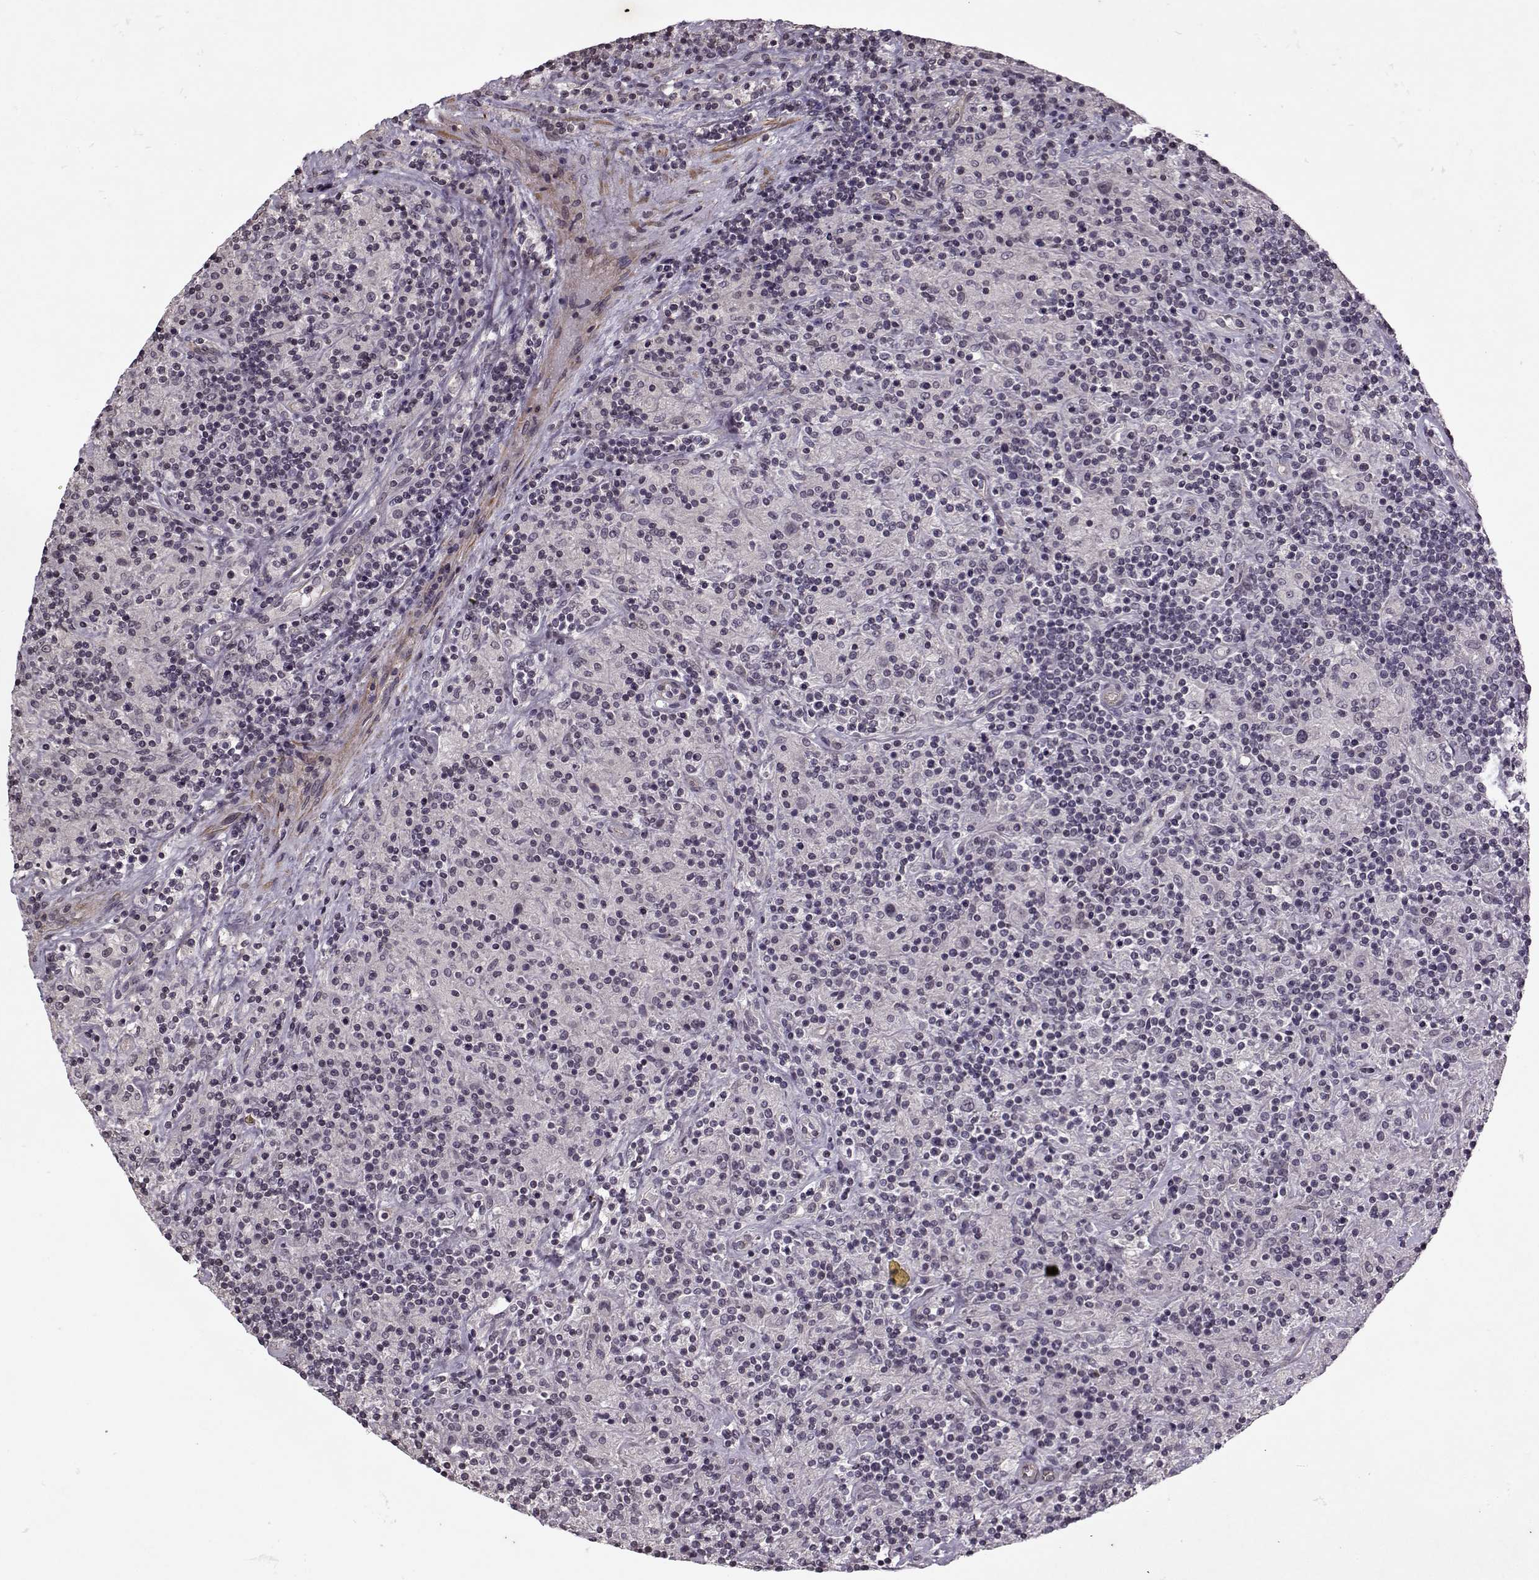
{"staining": {"intensity": "negative", "quantity": "none", "location": "none"}, "tissue": "lymphoma", "cell_type": "Tumor cells", "image_type": "cancer", "snomed": [{"axis": "morphology", "description": "Hodgkin's disease, NOS"}, {"axis": "topography", "description": "Lymph node"}], "caption": "IHC image of neoplastic tissue: lymphoma stained with DAB exhibits no significant protein positivity in tumor cells.", "gene": "KRT9", "patient": {"sex": "male", "age": 70}}